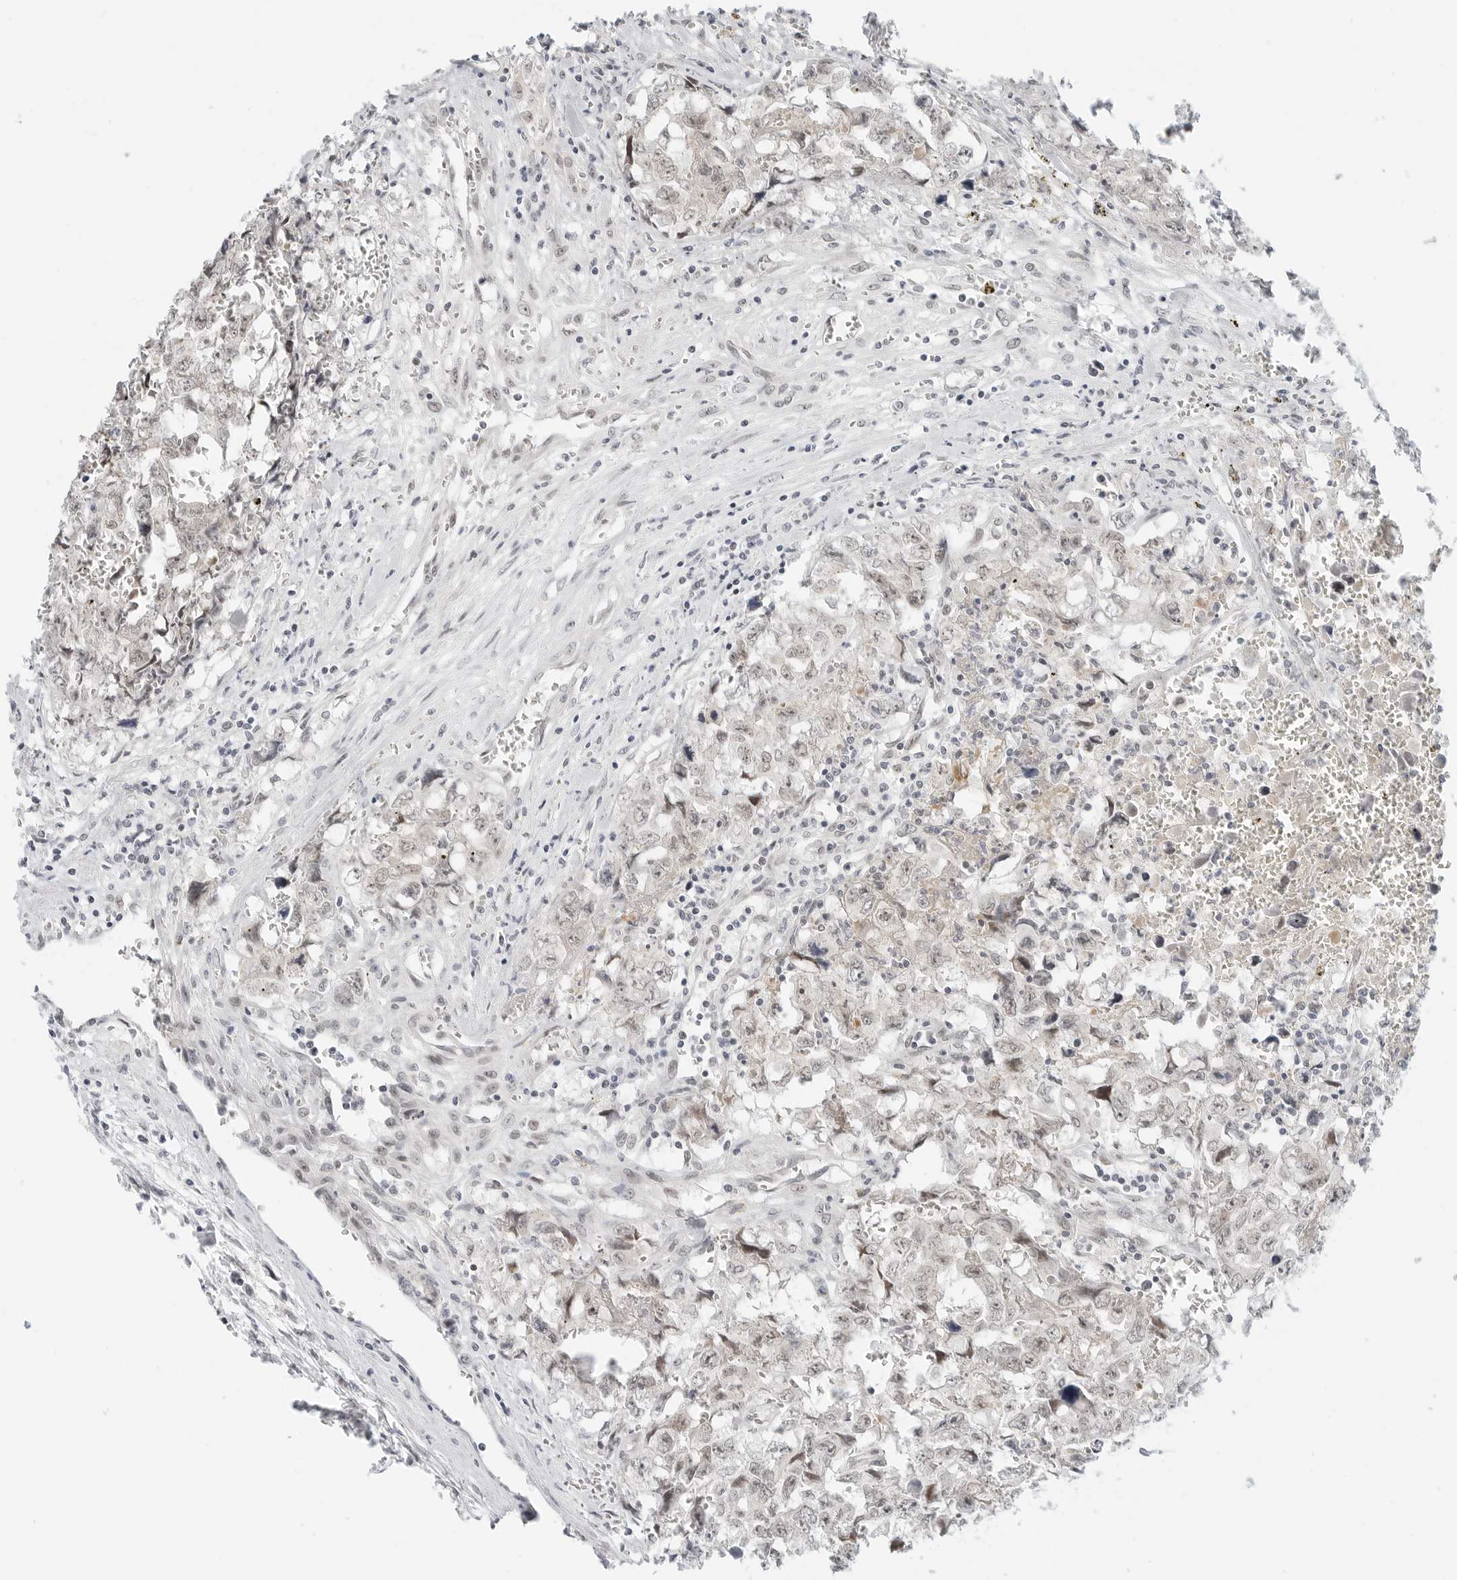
{"staining": {"intensity": "negative", "quantity": "none", "location": "none"}, "tissue": "testis cancer", "cell_type": "Tumor cells", "image_type": "cancer", "snomed": [{"axis": "morphology", "description": "Carcinoma, Embryonal, NOS"}, {"axis": "topography", "description": "Testis"}], "caption": "High power microscopy image of an immunohistochemistry (IHC) photomicrograph of testis cancer, revealing no significant positivity in tumor cells.", "gene": "TSEN2", "patient": {"sex": "male", "age": 31}}